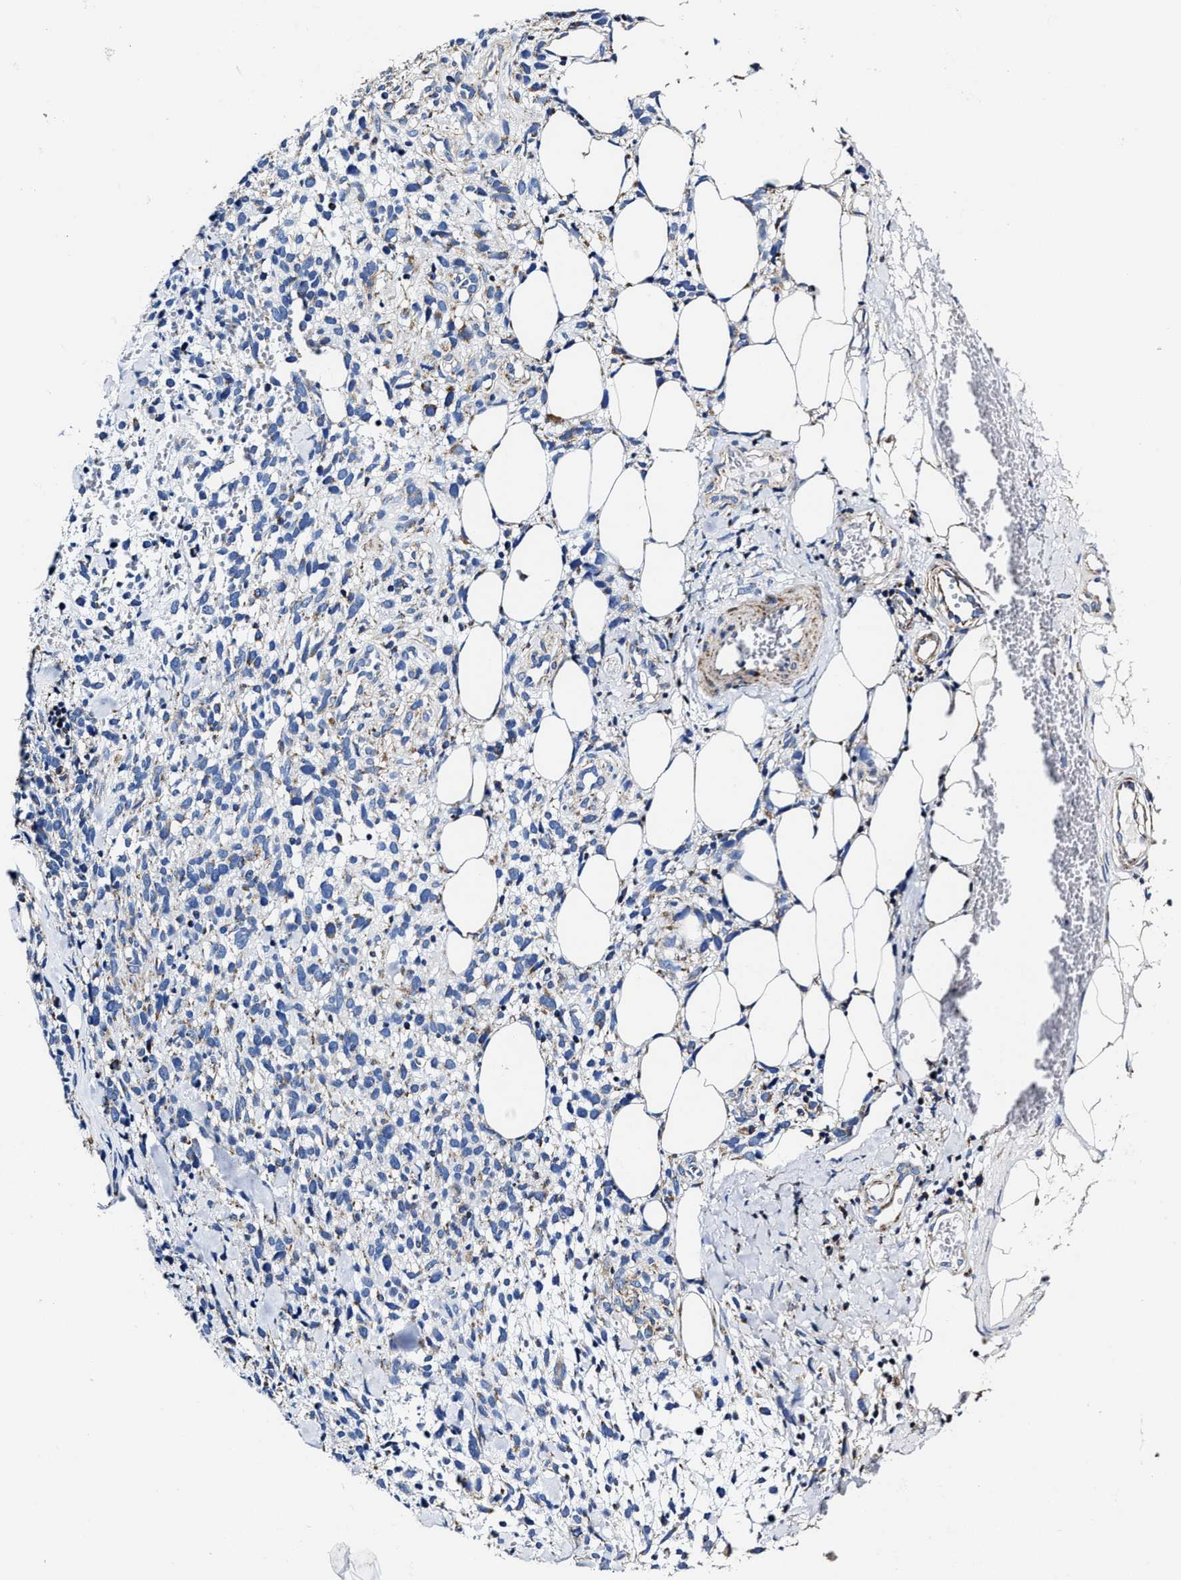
{"staining": {"intensity": "negative", "quantity": "none", "location": "none"}, "tissue": "melanoma", "cell_type": "Tumor cells", "image_type": "cancer", "snomed": [{"axis": "morphology", "description": "Malignant melanoma, NOS"}, {"axis": "topography", "description": "Skin"}], "caption": "Micrograph shows no protein expression in tumor cells of malignant melanoma tissue.", "gene": "HINT2", "patient": {"sex": "female", "age": 55}}